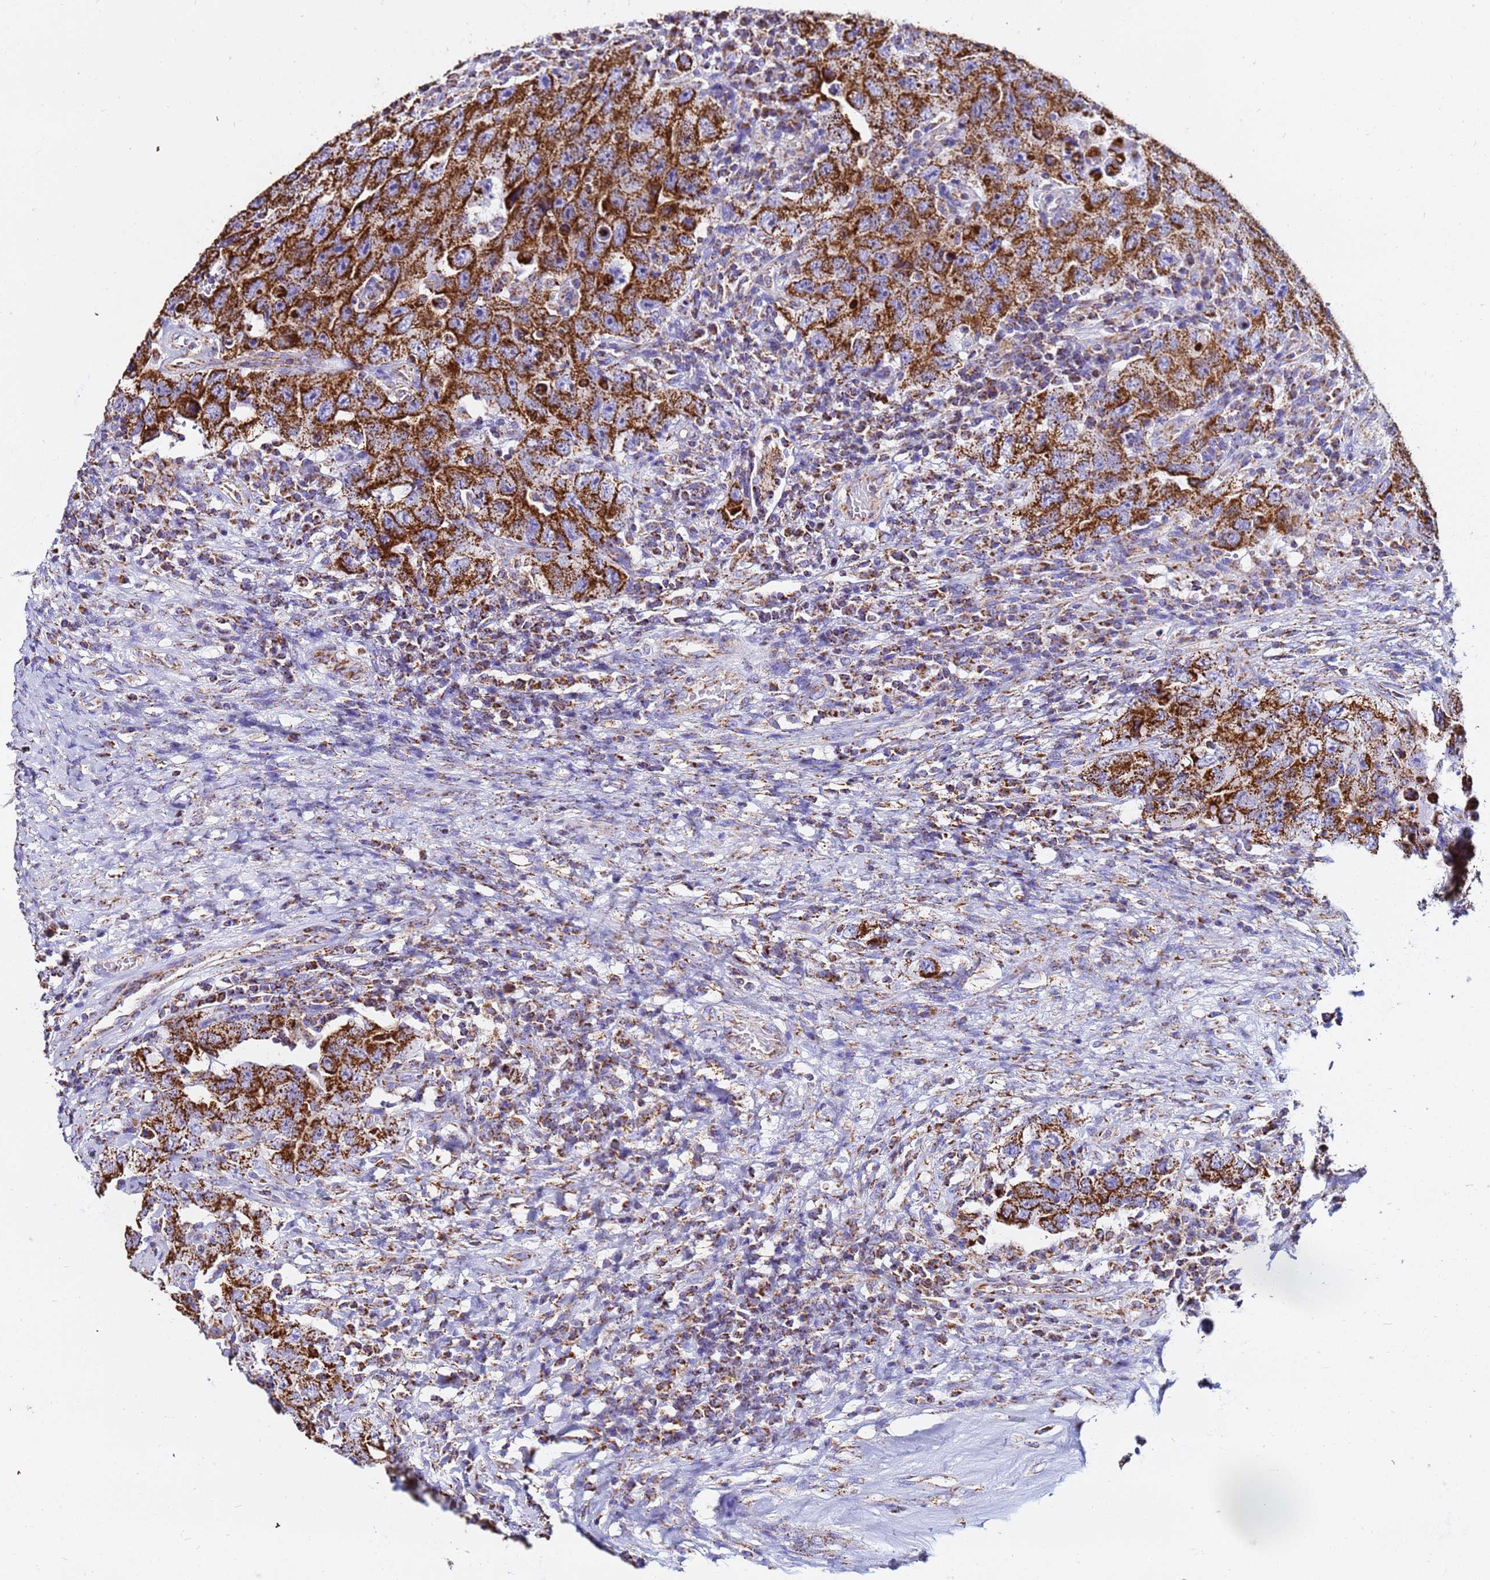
{"staining": {"intensity": "strong", "quantity": ">75%", "location": "cytoplasmic/membranous"}, "tissue": "testis cancer", "cell_type": "Tumor cells", "image_type": "cancer", "snomed": [{"axis": "morphology", "description": "Carcinoma, Embryonal, NOS"}, {"axis": "topography", "description": "Testis"}], "caption": "Human testis cancer stained with a protein marker demonstrates strong staining in tumor cells.", "gene": "PHB2", "patient": {"sex": "male", "age": 26}}